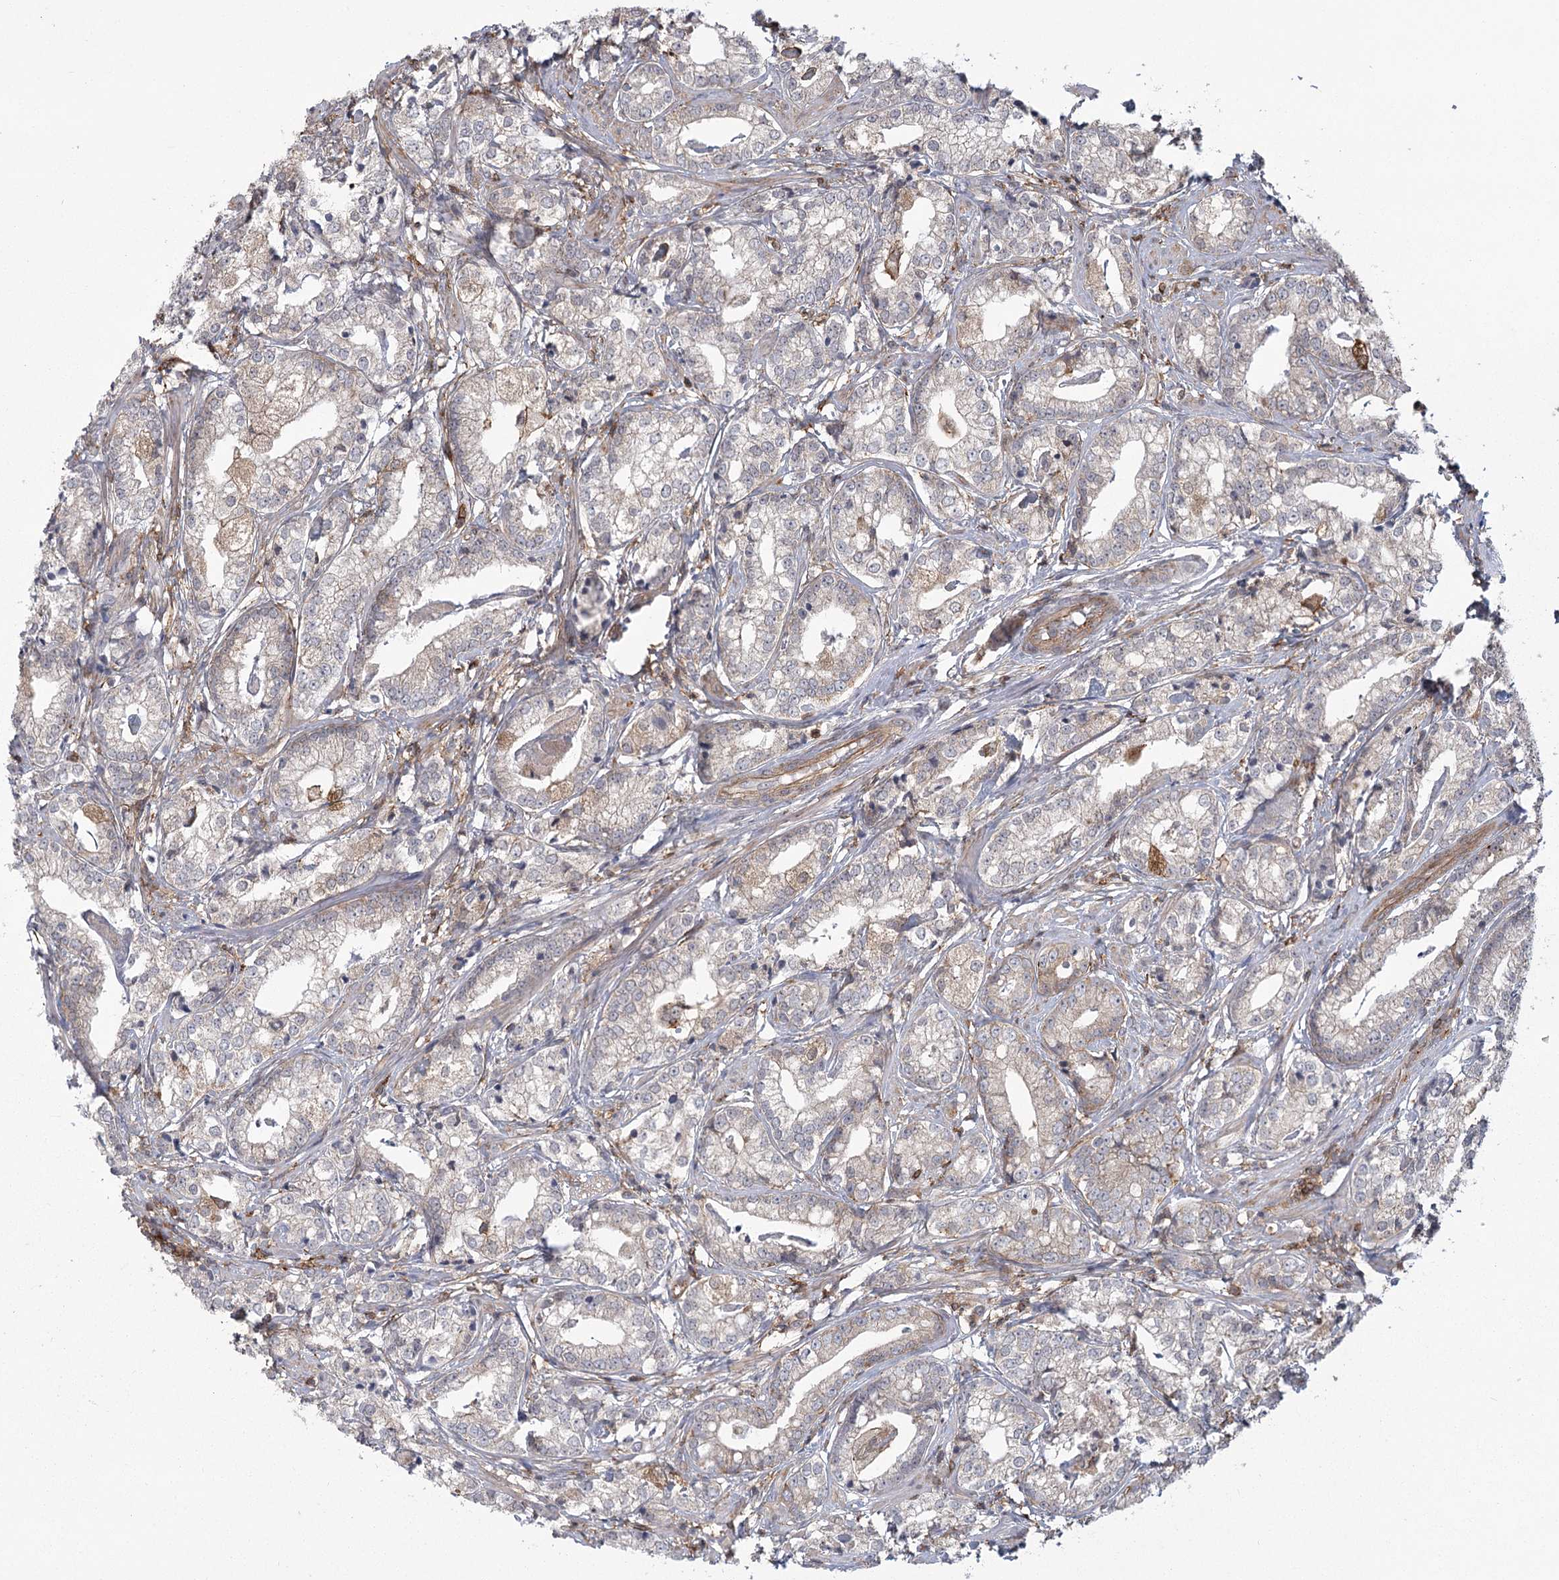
{"staining": {"intensity": "negative", "quantity": "none", "location": "none"}, "tissue": "prostate cancer", "cell_type": "Tumor cells", "image_type": "cancer", "snomed": [{"axis": "morphology", "description": "Adenocarcinoma, High grade"}, {"axis": "topography", "description": "Prostate"}], "caption": "A histopathology image of human prostate cancer (adenocarcinoma (high-grade)) is negative for staining in tumor cells.", "gene": "MEPE", "patient": {"sex": "male", "age": 69}}